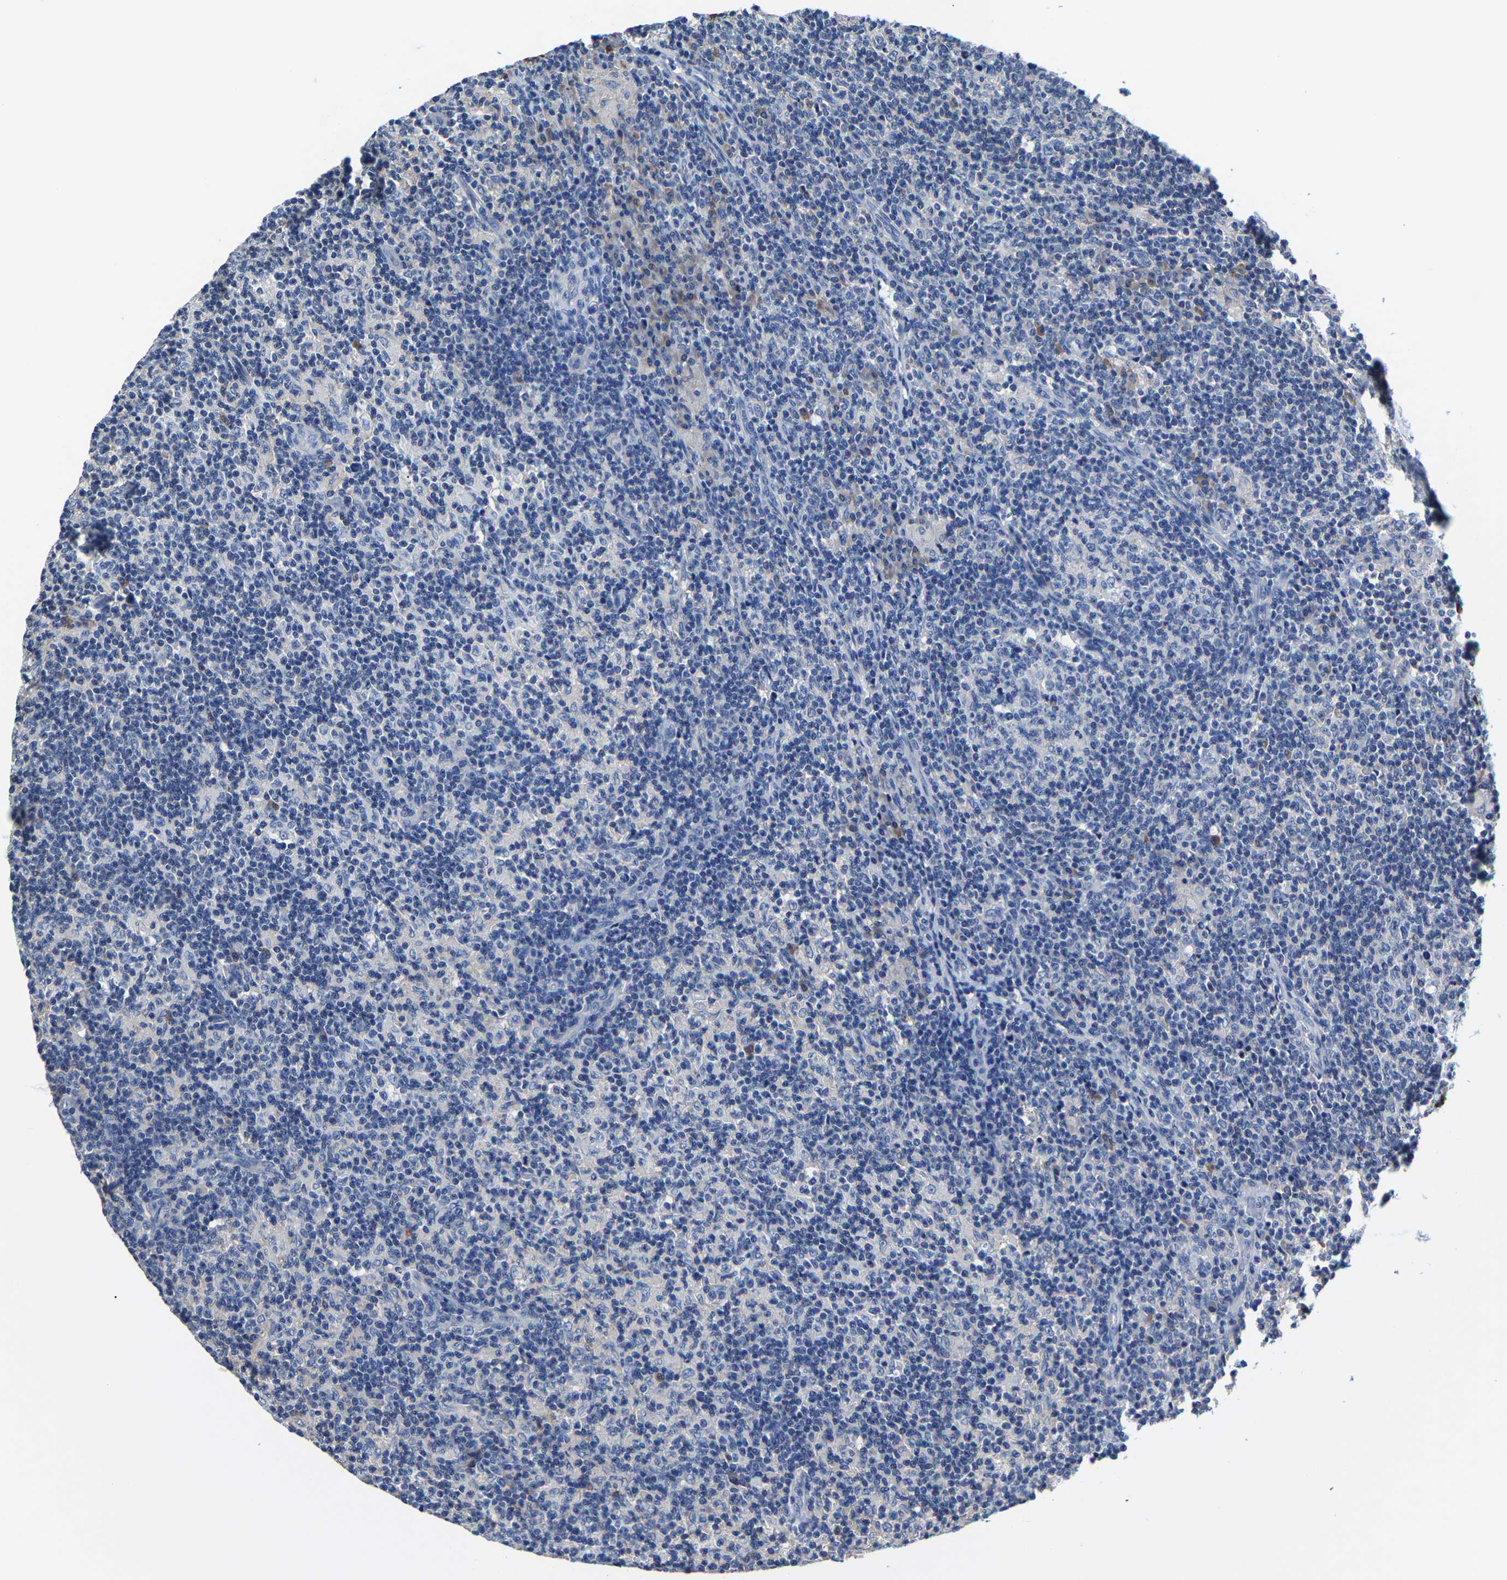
{"staining": {"intensity": "negative", "quantity": "none", "location": "none"}, "tissue": "lymph node", "cell_type": "Germinal center cells", "image_type": "normal", "snomed": [{"axis": "morphology", "description": "Normal tissue, NOS"}, {"axis": "morphology", "description": "Inflammation, NOS"}, {"axis": "topography", "description": "Lymph node"}], "caption": "Immunohistochemical staining of benign lymph node demonstrates no significant staining in germinal center cells.", "gene": "SRPK2", "patient": {"sex": "male", "age": 55}}